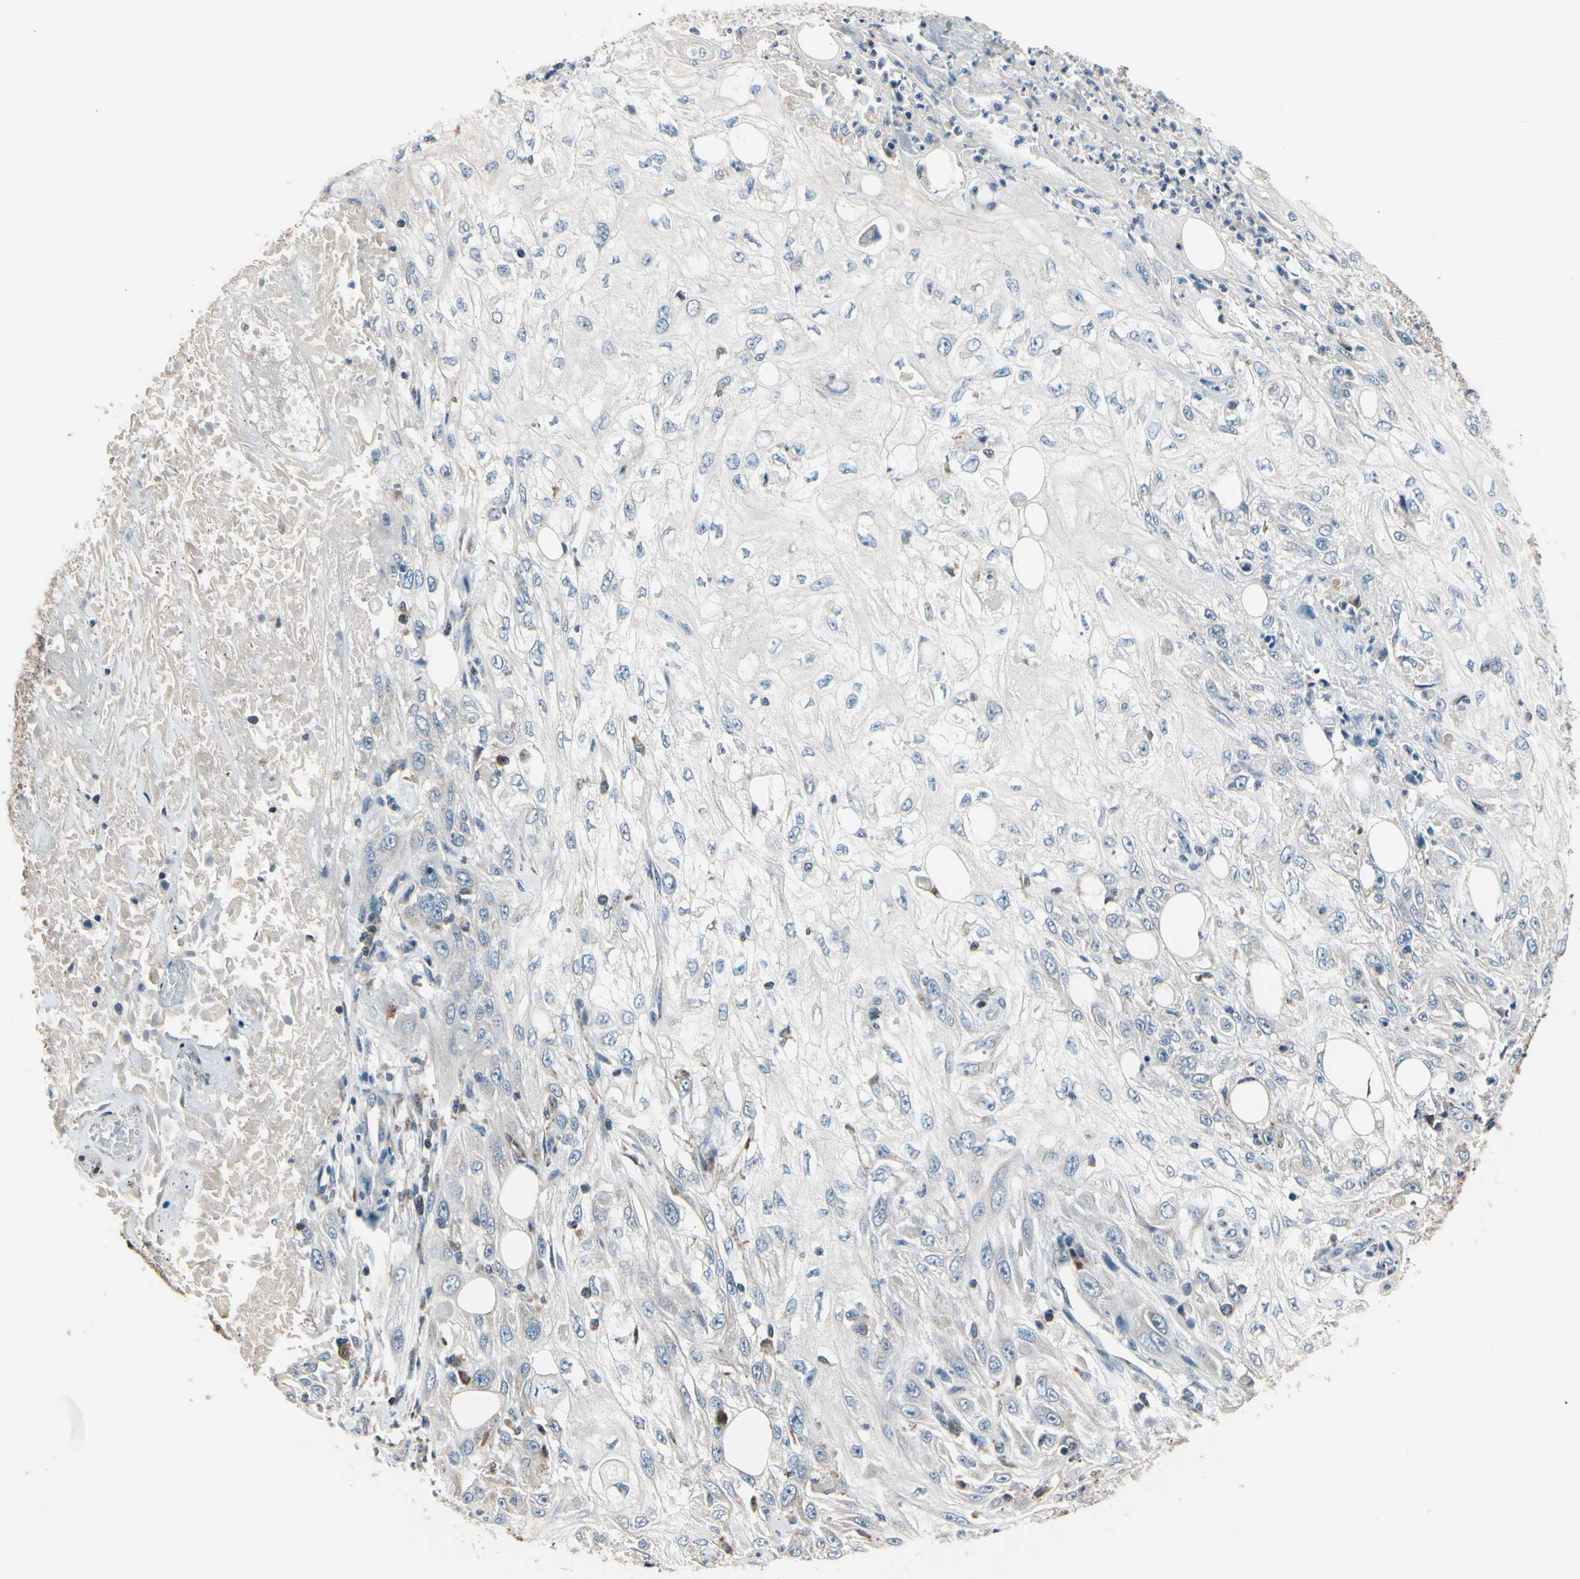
{"staining": {"intensity": "negative", "quantity": "none", "location": "none"}, "tissue": "skin cancer", "cell_type": "Tumor cells", "image_type": "cancer", "snomed": [{"axis": "morphology", "description": "Squamous cell carcinoma, NOS"}, {"axis": "topography", "description": "Skin"}], "caption": "Tumor cells are negative for brown protein staining in skin cancer.", "gene": "TMEM176A", "patient": {"sex": "male", "age": 75}}